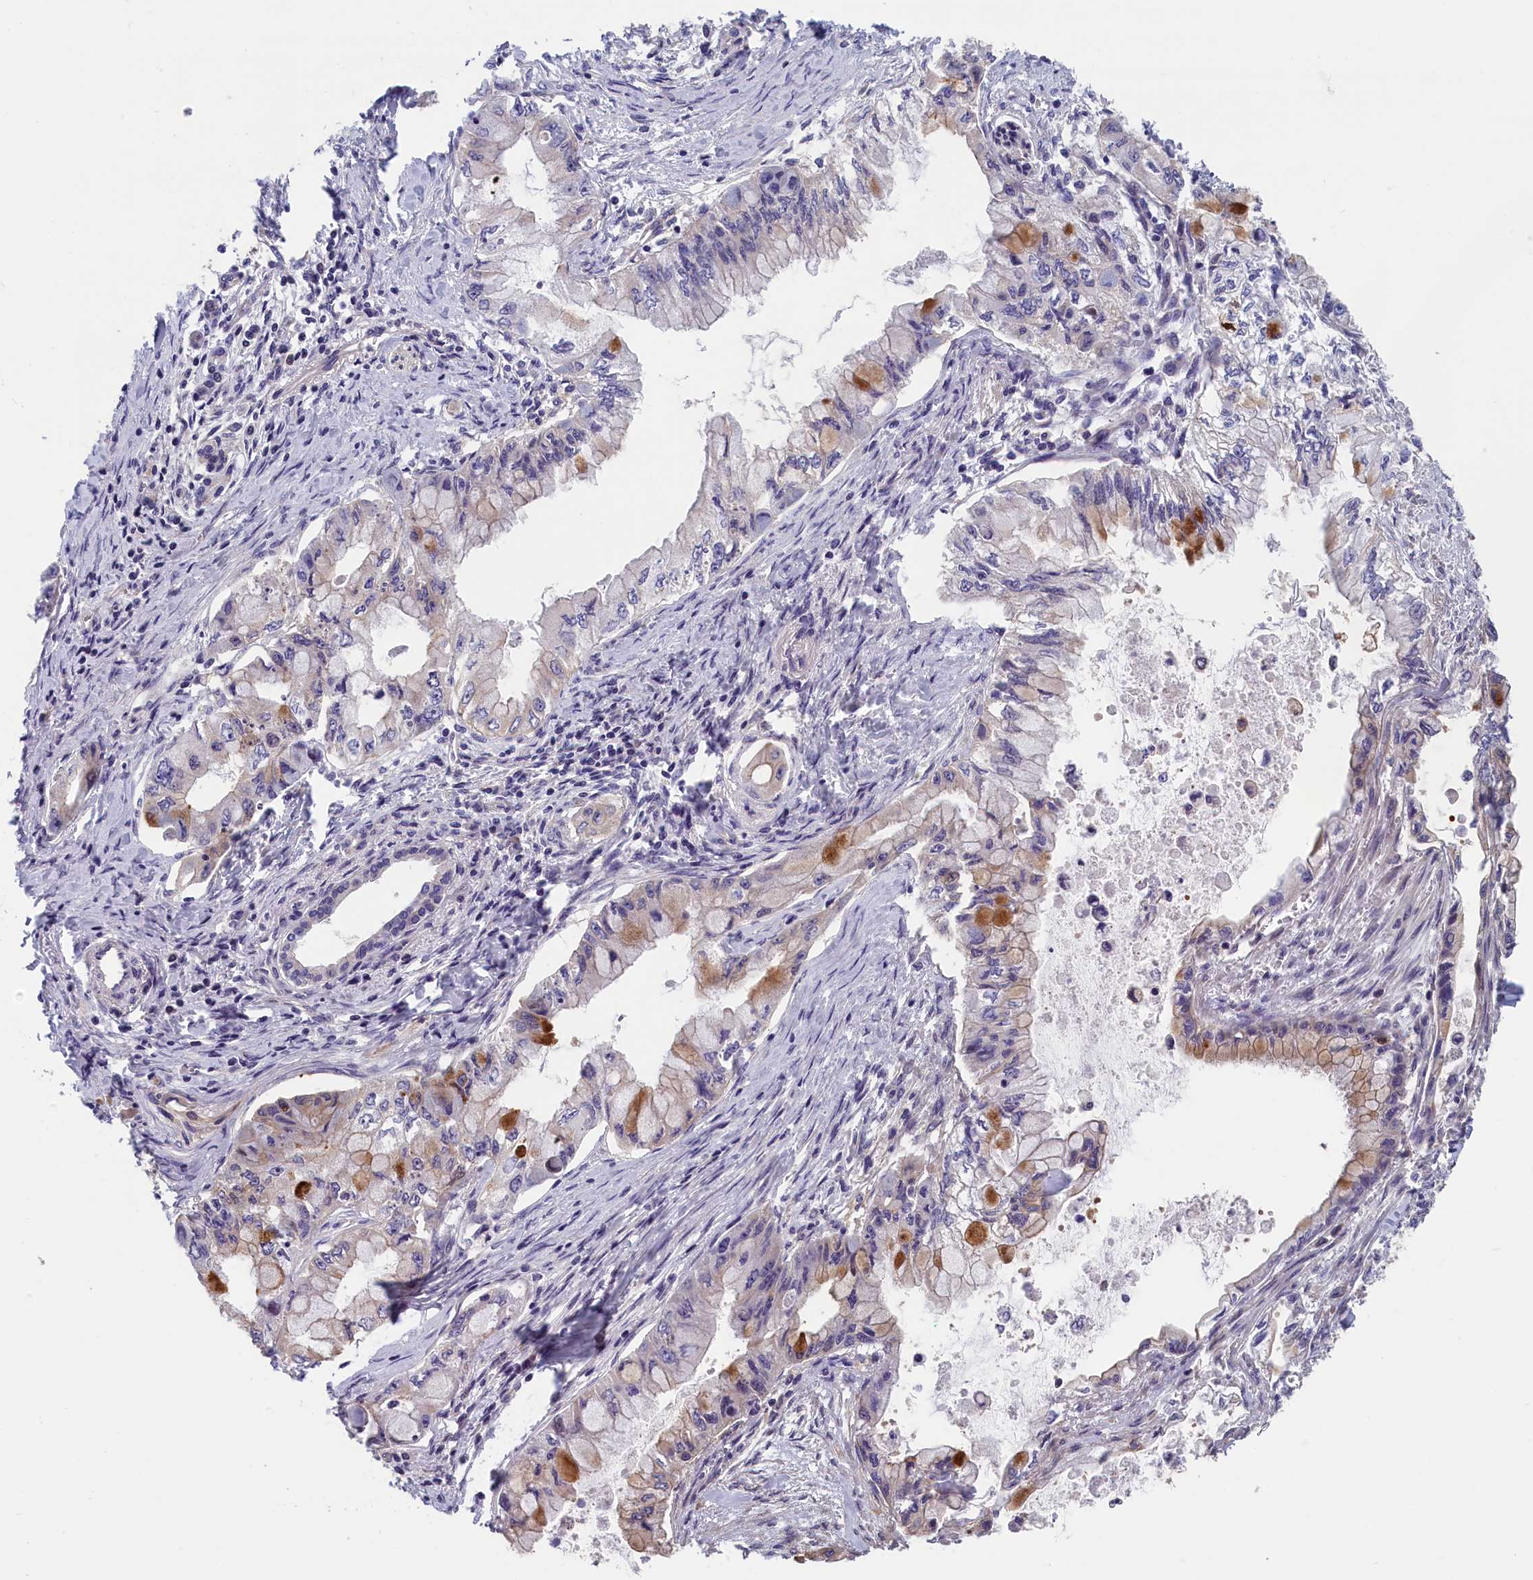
{"staining": {"intensity": "moderate", "quantity": "<25%", "location": "cytoplasmic/membranous"}, "tissue": "pancreatic cancer", "cell_type": "Tumor cells", "image_type": "cancer", "snomed": [{"axis": "morphology", "description": "Adenocarcinoma, NOS"}, {"axis": "topography", "description": "Pancreas"}], "caption": "IHC of human pancreatic cancer displays low levels of moderate cytoplasmic/membranous staining in approximately <25% of tumor cells.", "gene": "TMEM116", "patient": {"sex": "male", "age": 48}}